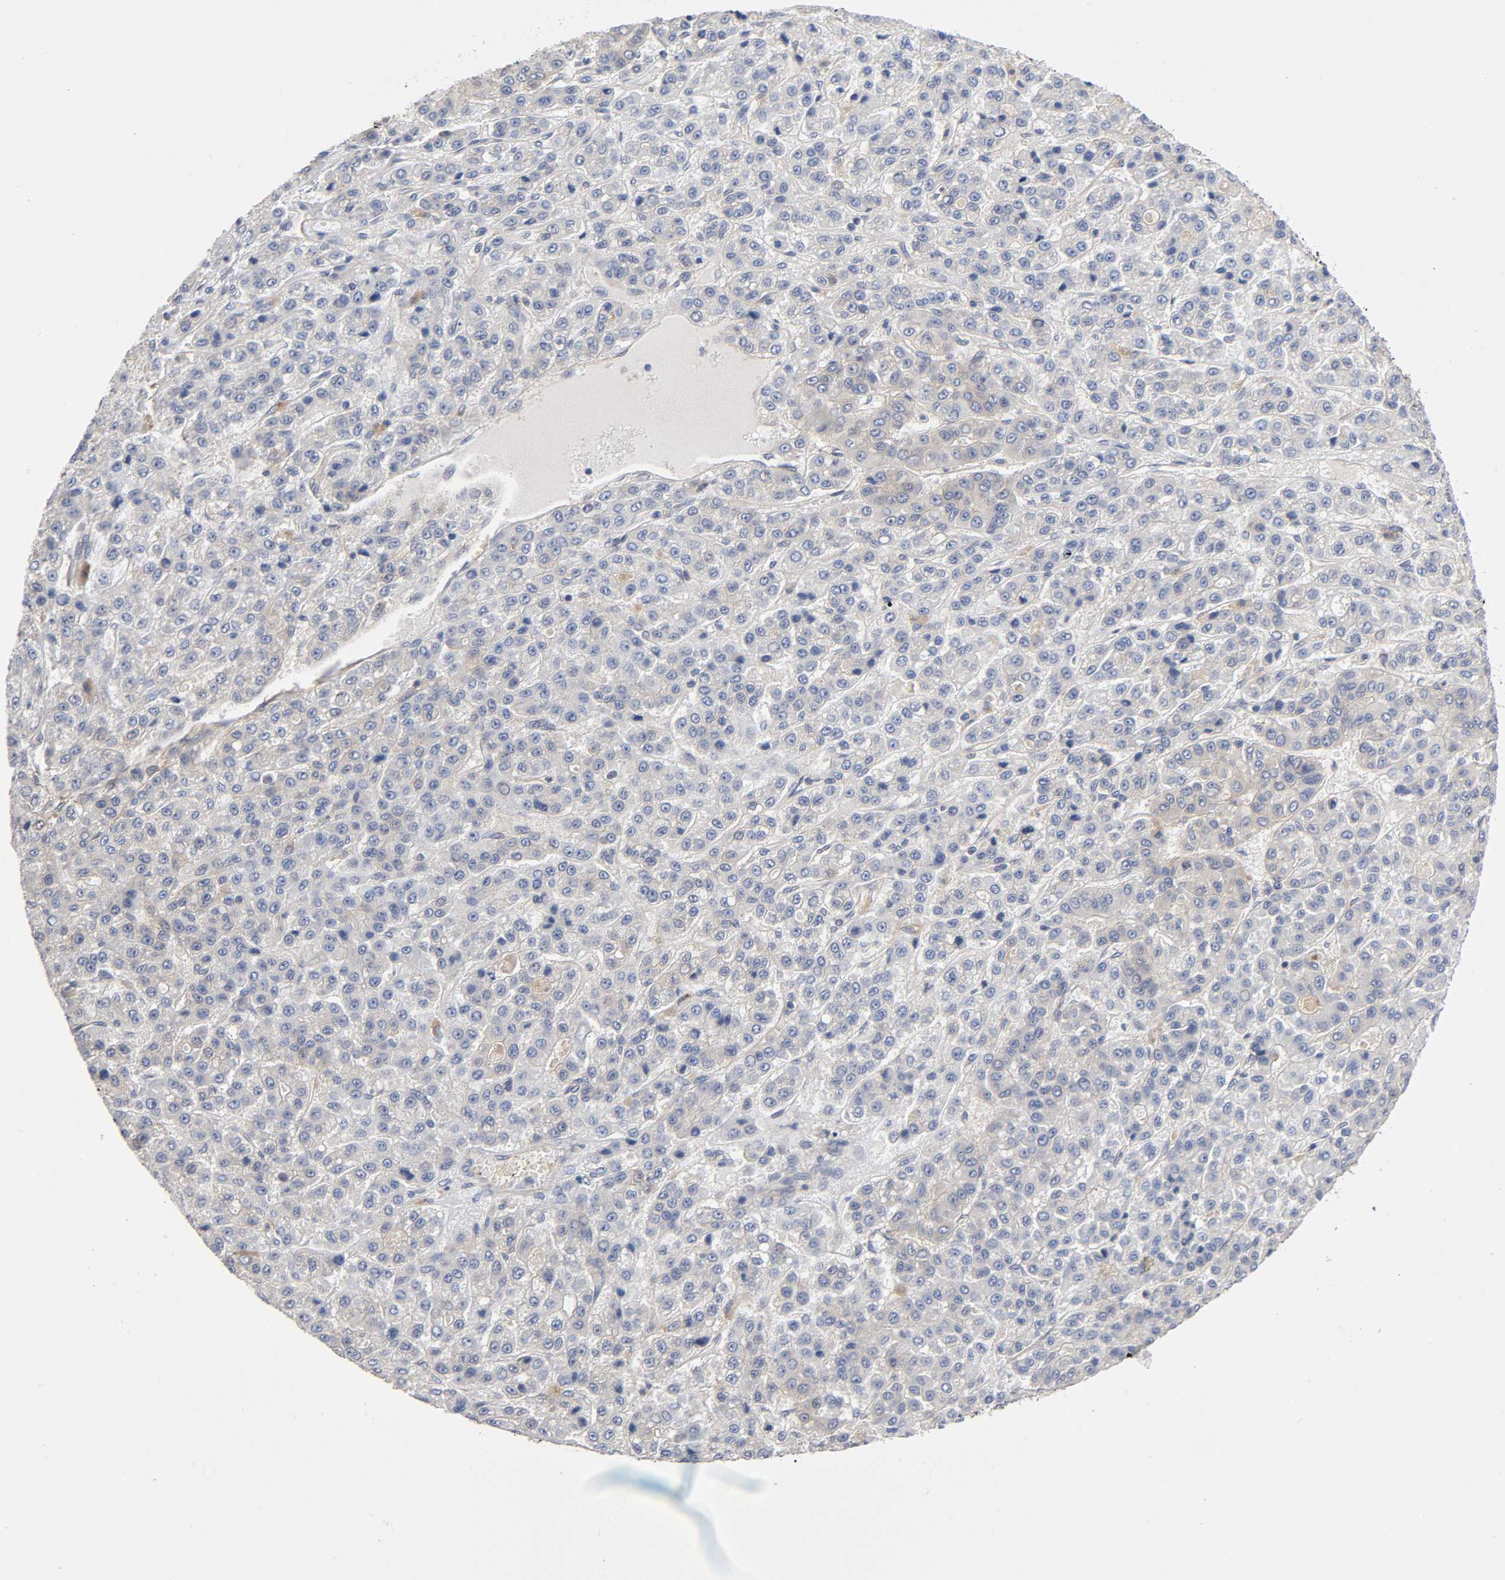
{"staining": {"intensity": "weak", "quantity": "<25%", "location": "cytoplasmic/membranous"}, "tissue": "liver cancer", "cell_type": "Tumor cells", "image_type": "cancer", "snomed": [{"axis": "morphology", "description": "Carcinoma, Hepatocellular, NOS"}, {"axis": "topography", "description": "Liver"}], "caption": "The image displays no staining of tumor cells in liver hepatocellular carcinoma.", "gene": "PRKAB1", "patient": {"sex": "male", "age": 70}}